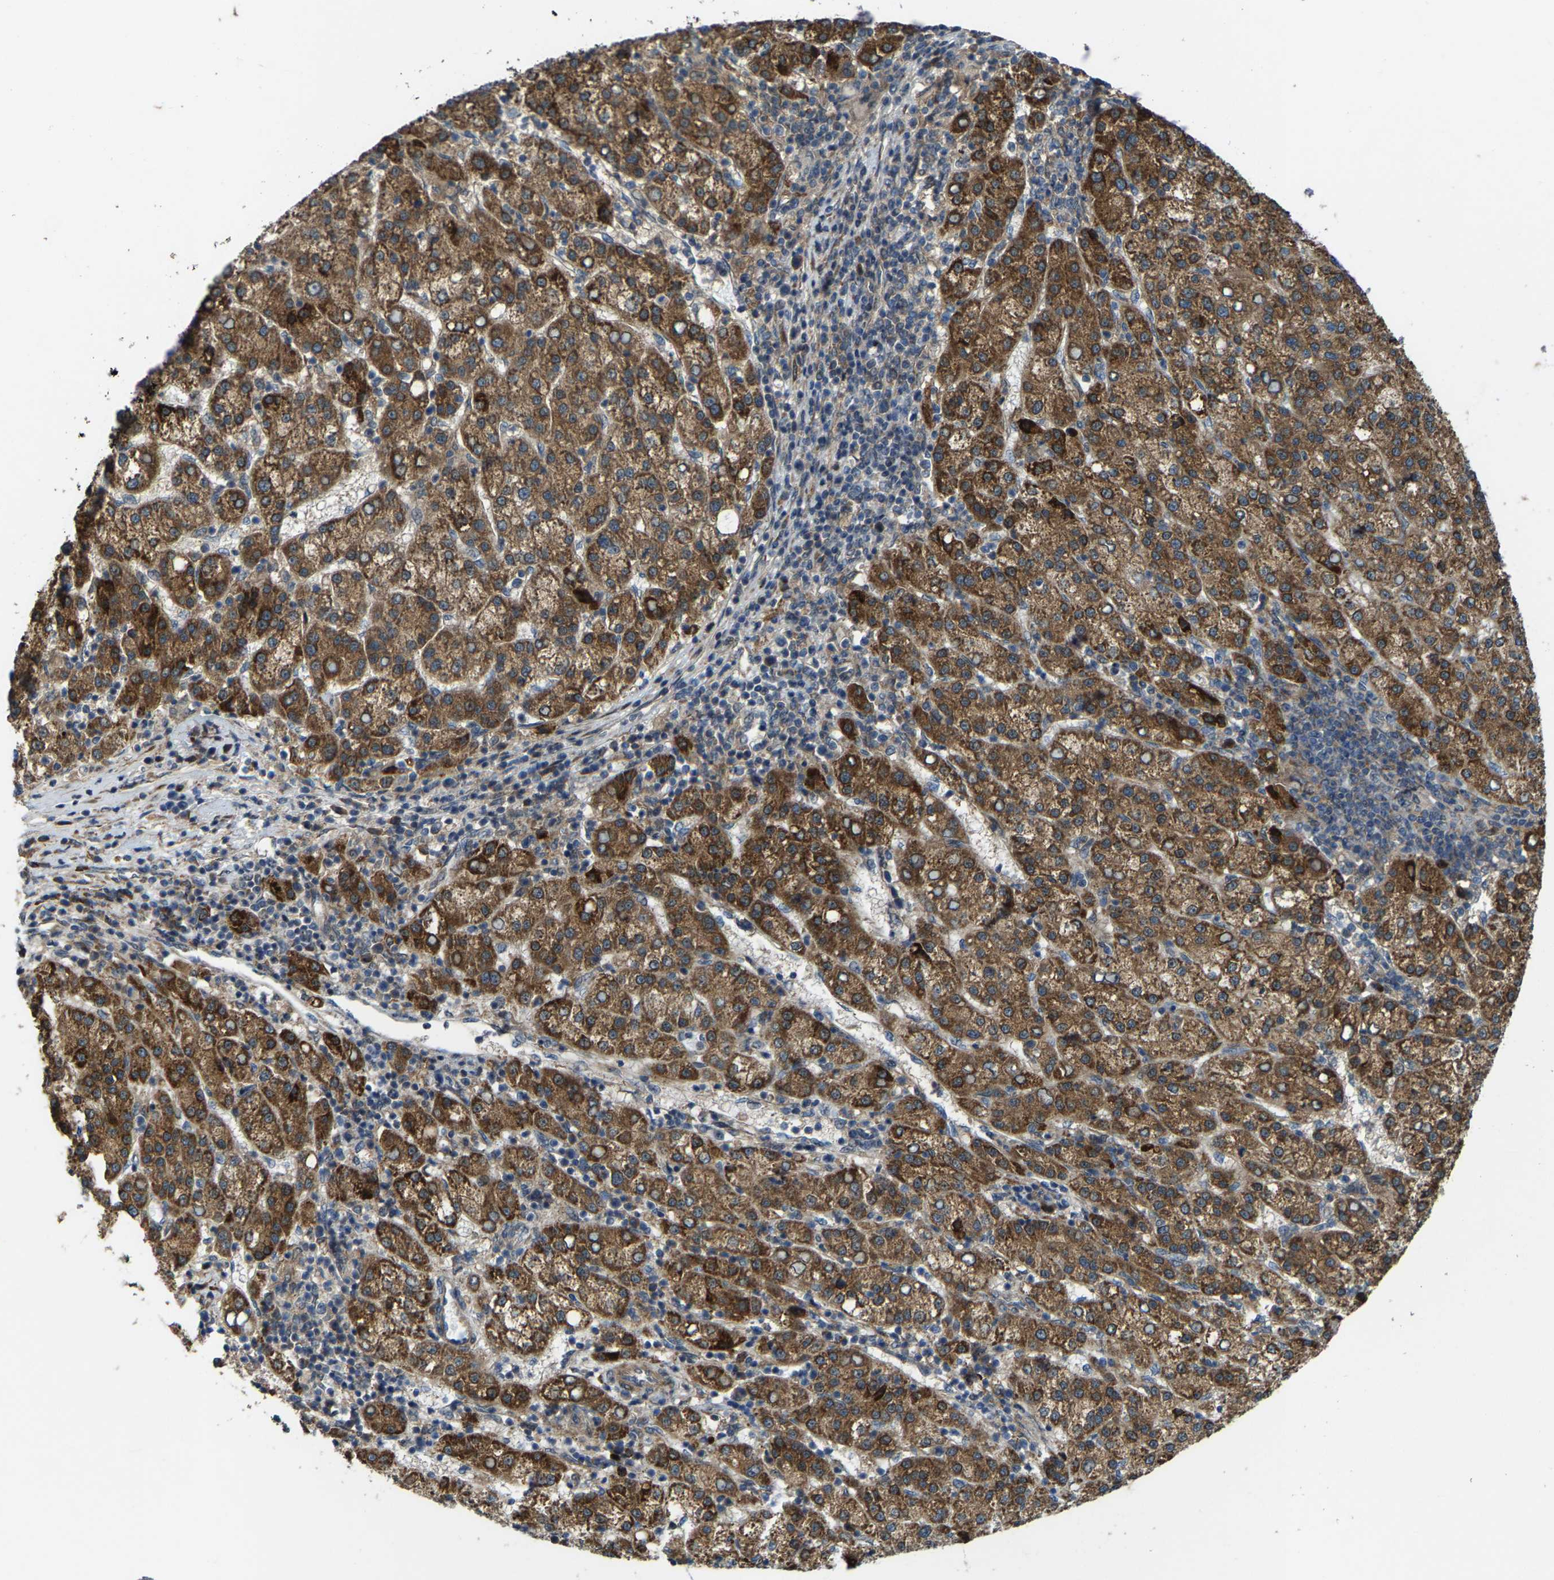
{"staining": {"intensity": "moderate", "quantity": ">75%", "location": "cytoplasmic/membranous"}, "tissue": "liver cancer", "cell_type": "Tumor cells", "image_type": "cancer", "snomed": [{"axis": "morphology", "description": "Carcinoma, Hepatocellular, NOS"}, {"axis": "topography", "description": "Liver"}], "caption": "This is an image of immunohistochemistry (IHC) staining of liver cancer, which shows moderate staining in the cytoplasmic/membranous of tumor cells.", "gene": "LRRC72", "patient": {"sex": "female", "age": 58}}